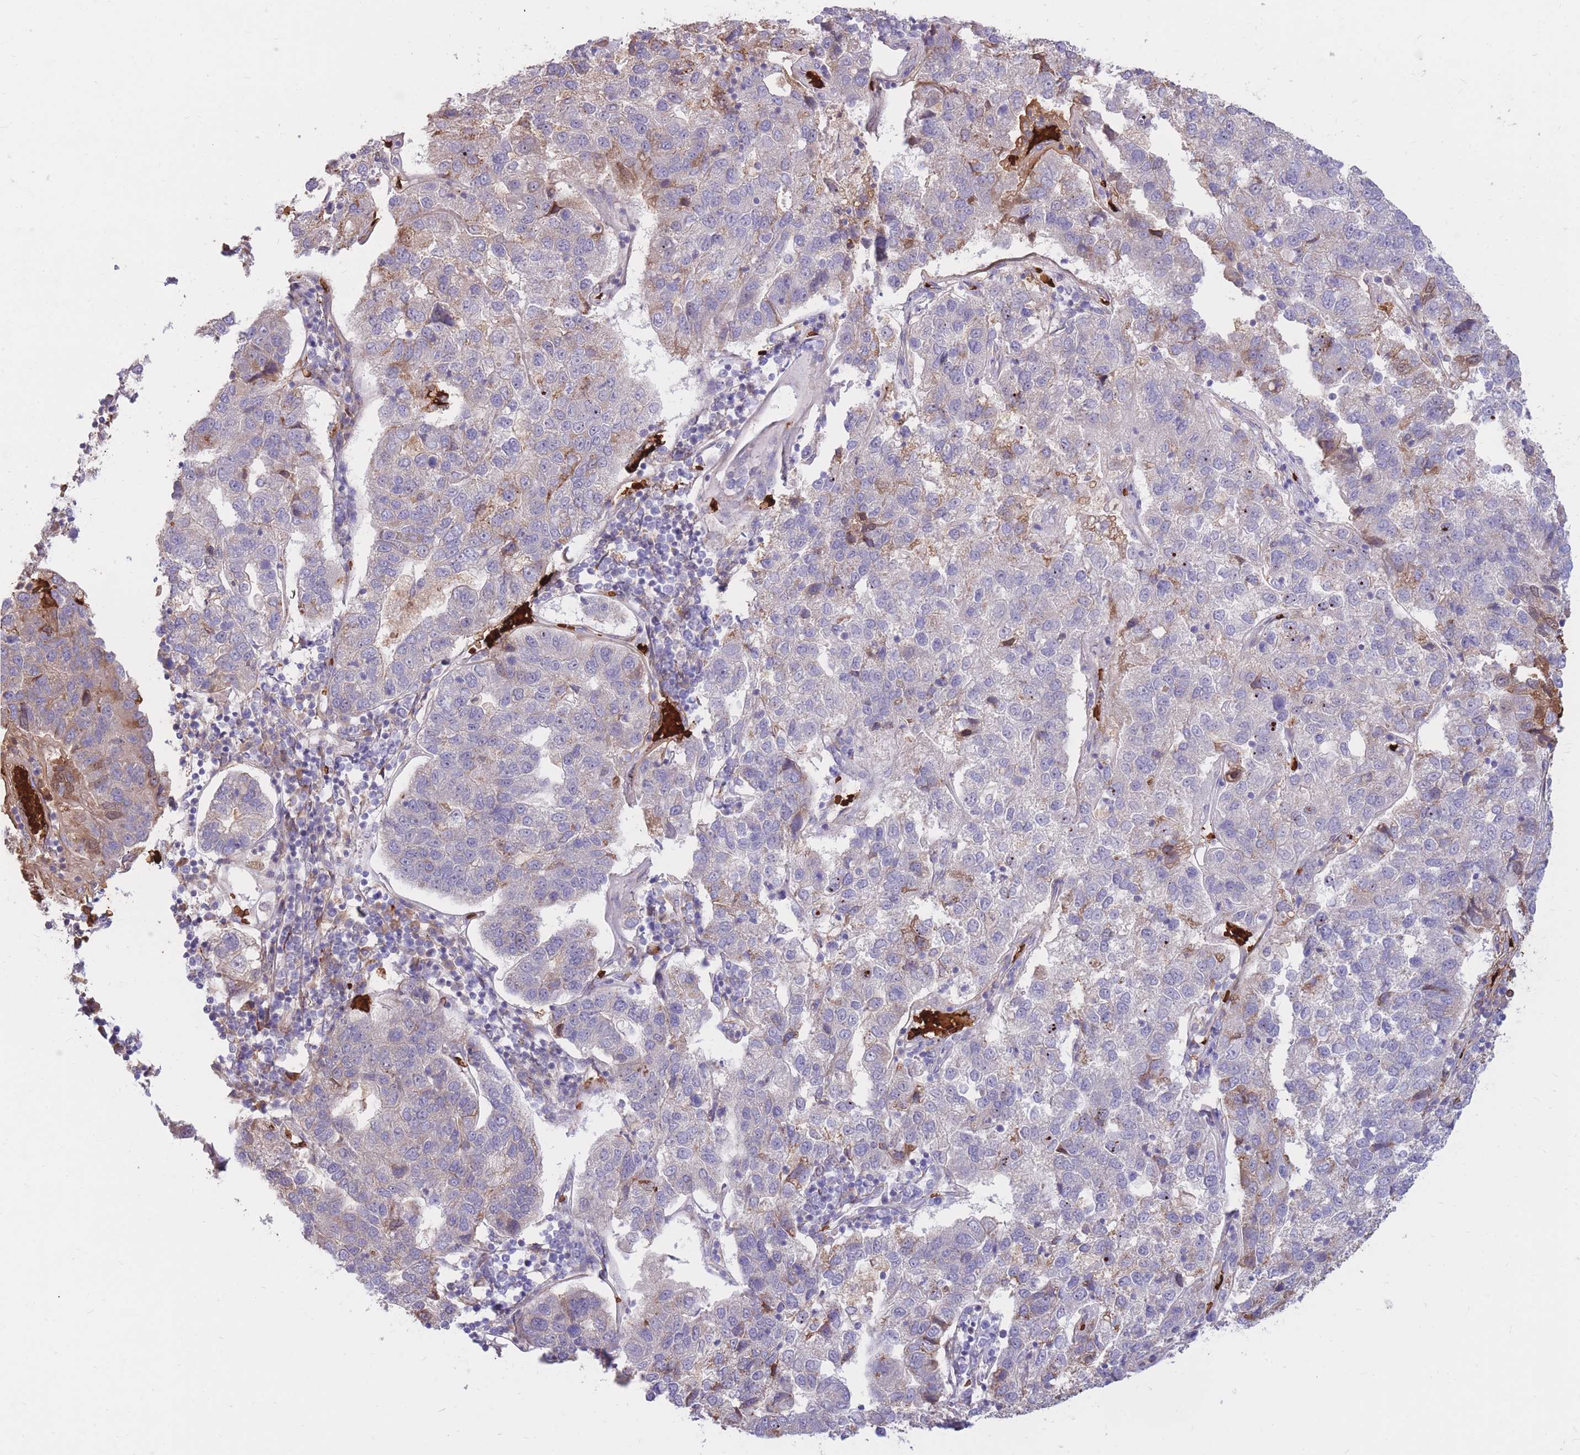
{"staining": {"intensity": "weak", "quantity": "<25%", "location": "cytoplasmic/membranous"}, "tissue": "pancreatic cancer", "cell_type": "Tumor cells", "image_type": "cancer", "snomed": [{"axis": "morphology", "description": "Adenocarcinoma, NOS"}, {"axis": "topography", "description": "Pancreas"}], "caption": "Human pancreatic adenocarcinoma stained for a protein using IHC displays no staining in tumor cells.", "gene": "ATP10D", "patient": {"sex": "female", "age": 61}}